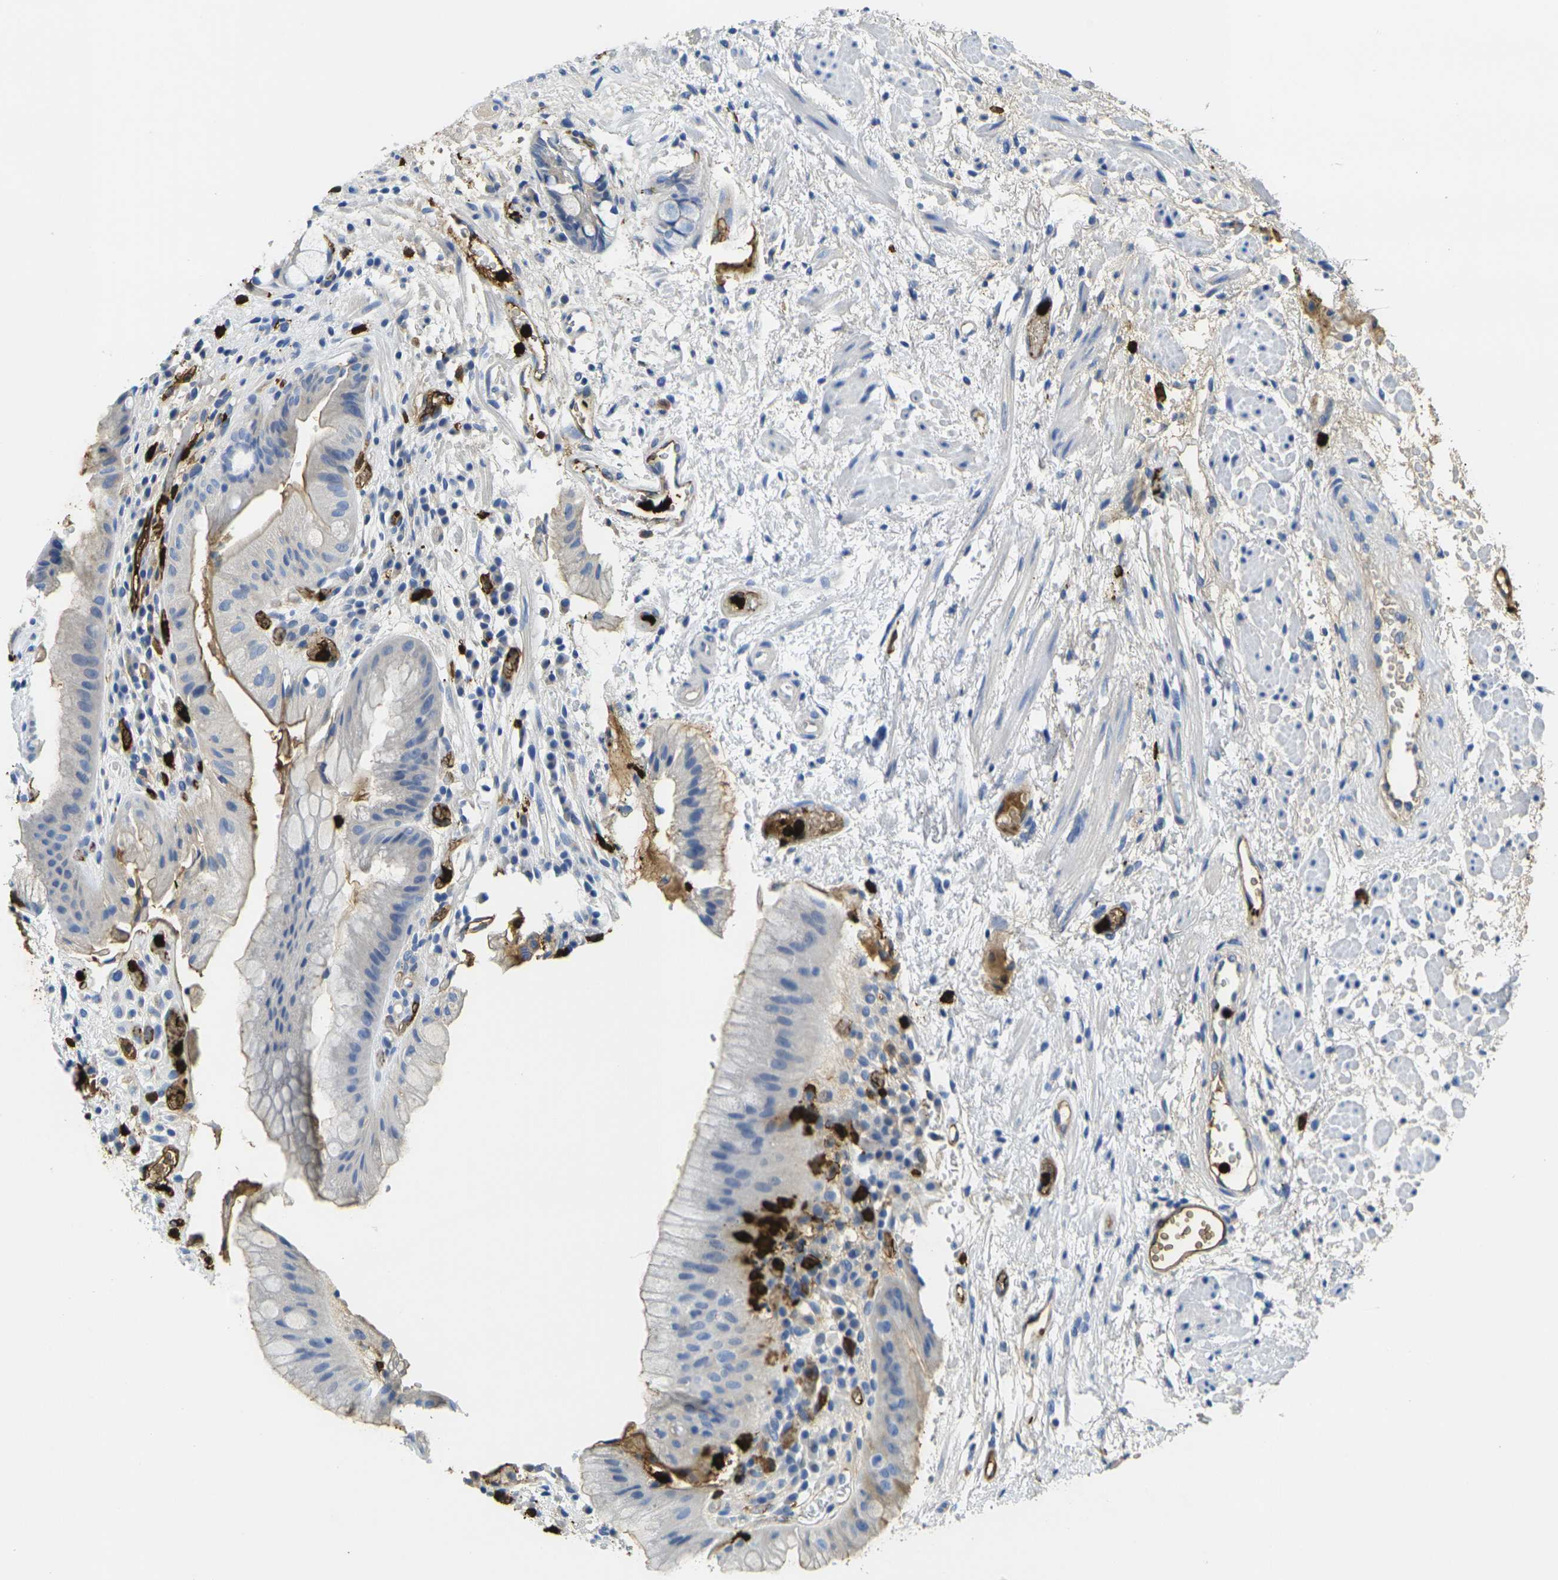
{"staining": {"intensity": "weak", "quantity": "<25%", "location": "cytoplasmic/membranous"}, "tissue": "stomach", "cell_type": "Glandular cells", "image_type": "normal", "snomed": [{"axis": "morphology", "description": "Normal tissue, NOS"}, {"axis": "topography", "description": "Stomach, upper"}], "caption": "This photomicrograph is of normal stomach stained with immunohistochemistry to label a protein in brown with the nuclei are counter-stained blue. There is no staining in glandular cells.", "gene": "S100A9", "patient": {"sex": "male", "age": 72}}